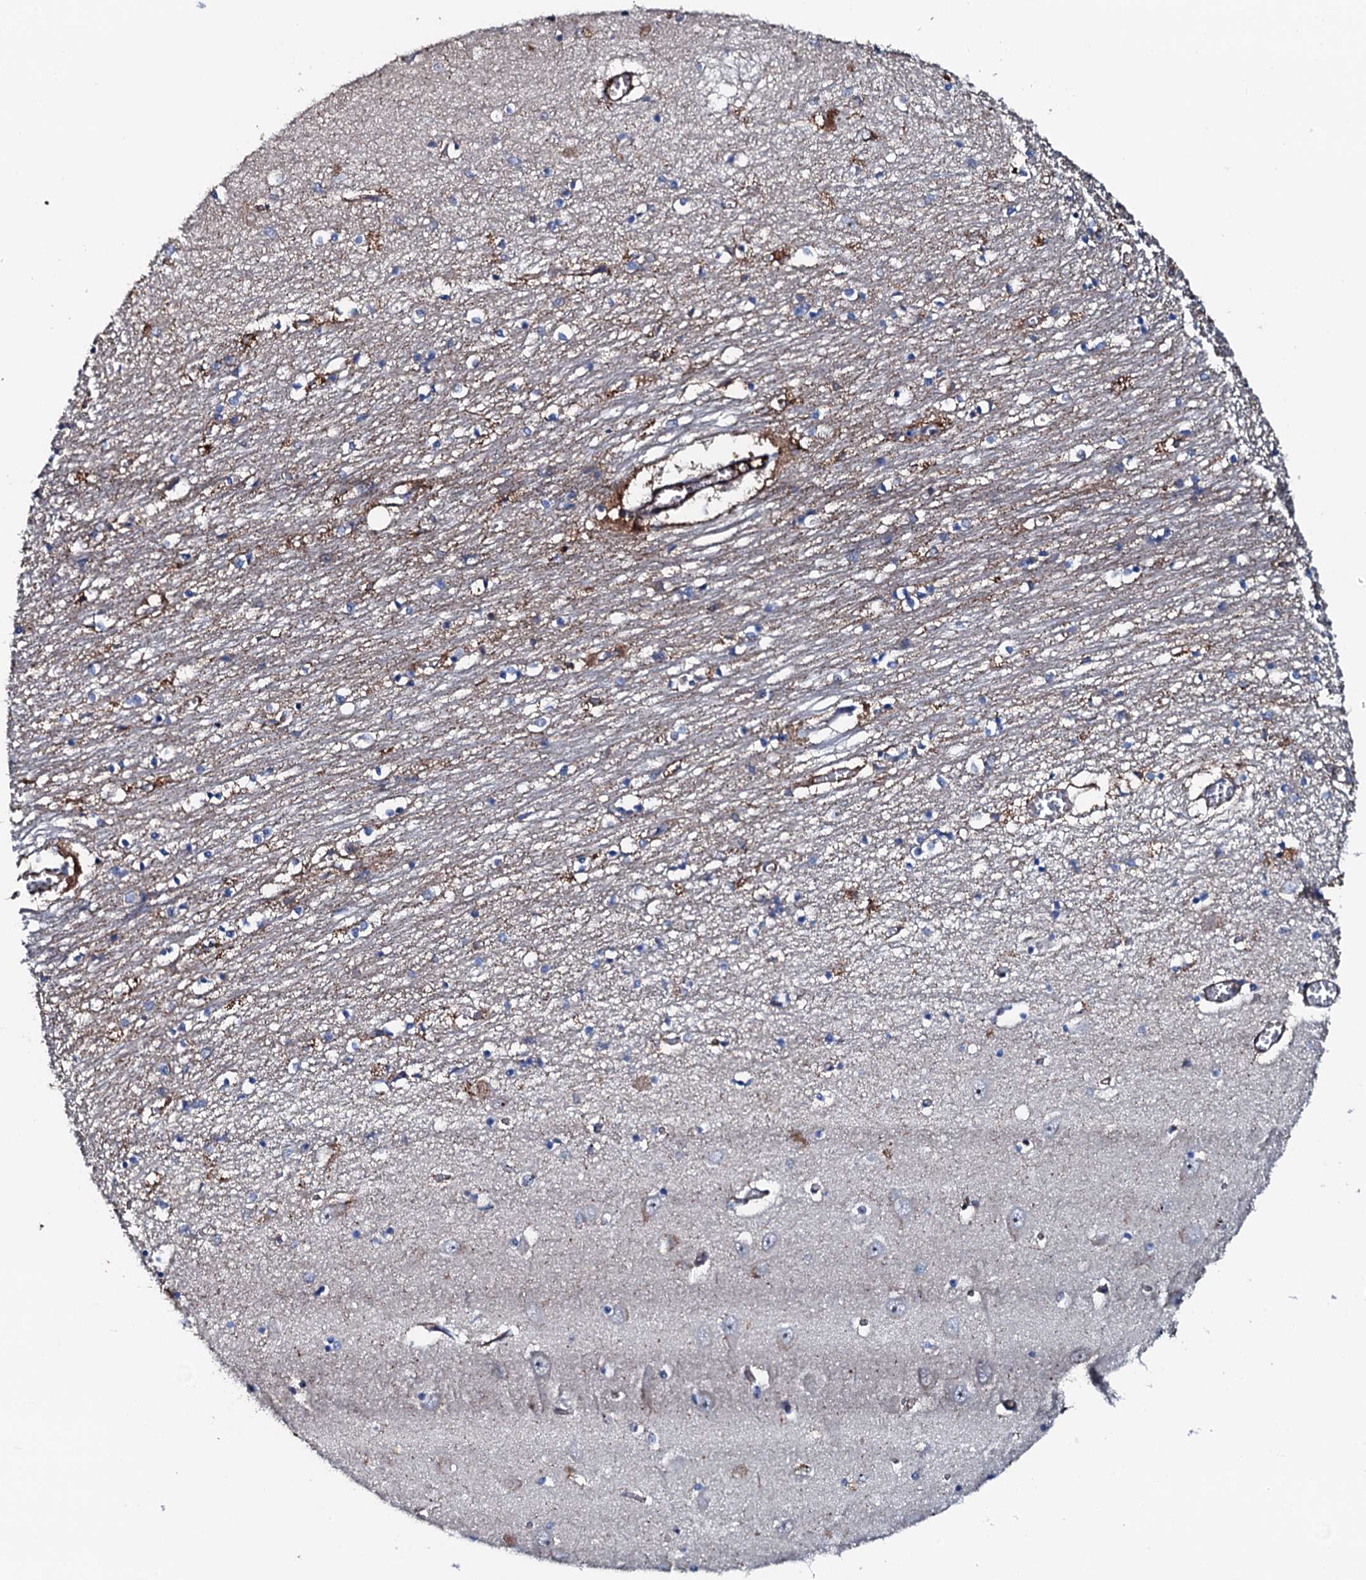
{"staining": {"intensity": "strong", "quantity": "<25%", "location": "cytoplasmic/membranous"}, "tissue": "hippocampus", "cell_type": "Glial cells", "image_type": "normal", "snomed": [{"axis": "morphology", "description": "Normal tissue, NOS"}, {"axis": "topography", "description": "Hippocampus"}], "caption": "A medium amount of strong cytoplasmic/membranous expression is present in approximately <25% of glial cells in normal hippocampus. (Brightfield microscopy of DAB IHC at high magnification).", "gene": "NEK1", "patient": {"sex": "male", "age": 70}}